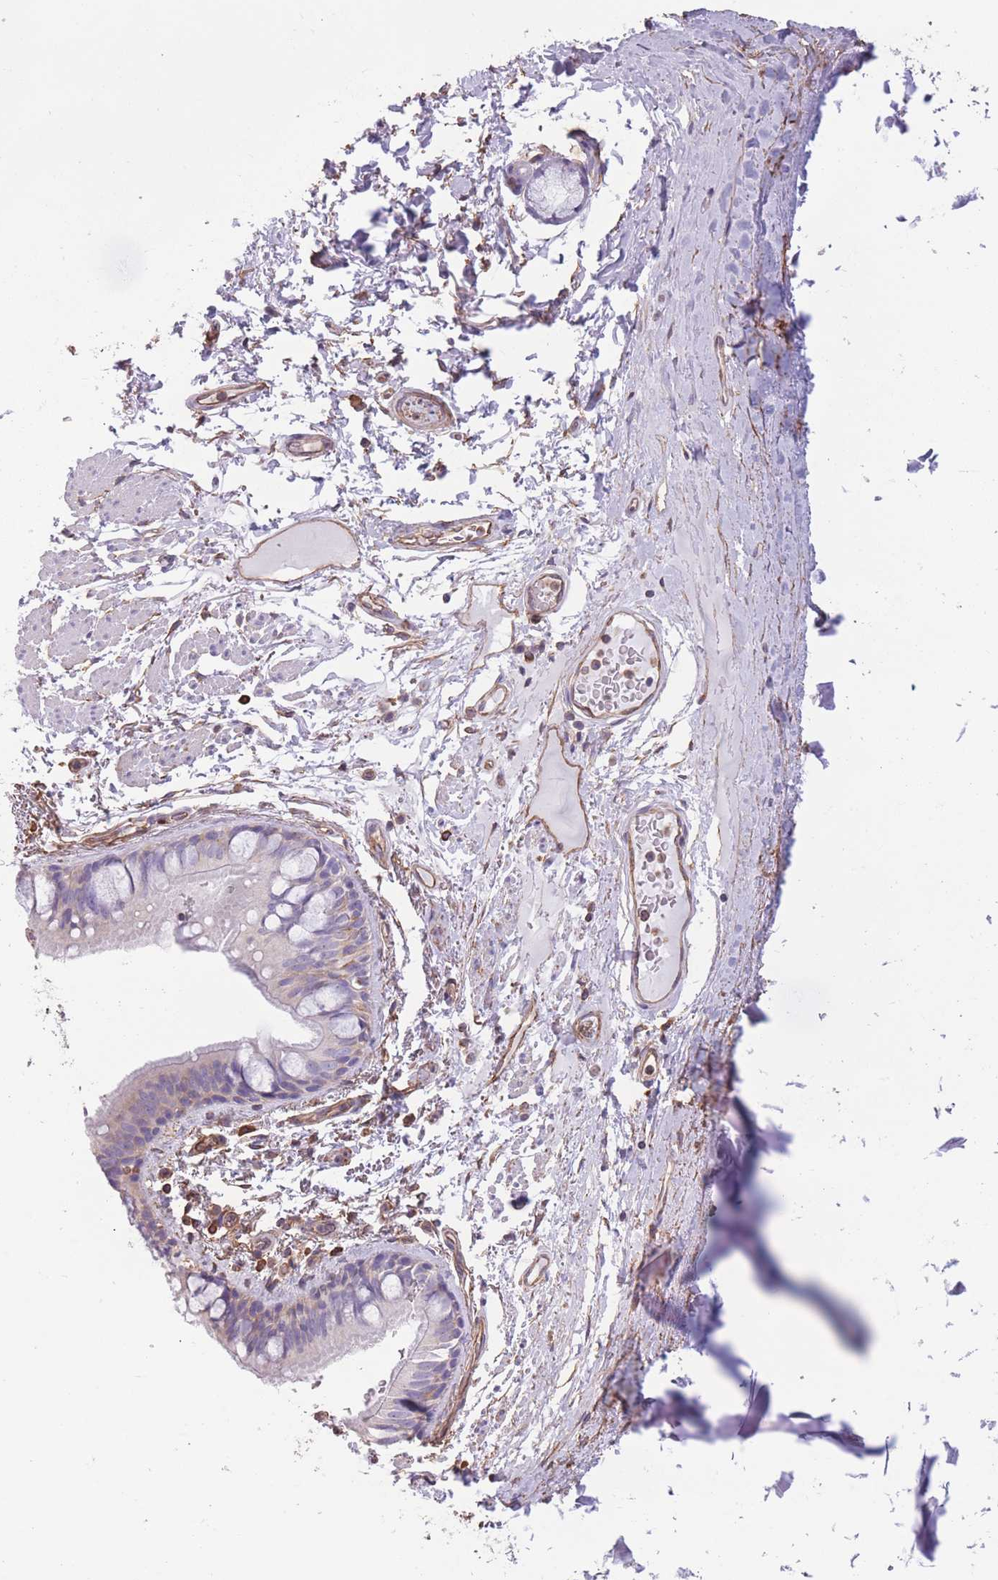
{"staining": {"intensity": "negative", "quantity": "none", "location": "none"}, "tissue": "bronchus", "cell_type": "Respiratory epithelial cells", "image_type": "normal", "snomed": [{"axis": "morphology", "description": "Normal tissue, NOS"}, {"axis": "topography", "description": "Bronchus"}], "caption": "Immunohistochemistry micrograph of benign bronchus: bronchus stained with DAB displays no significant protein expression in respiratory epithelial cells. Brightfield microscopy of IHC stained with DAB (brown) and hematoxylin (blue), captured at high magnification.", "gene": "ADD1", "patient": {"sex": "male", "age": 70}}